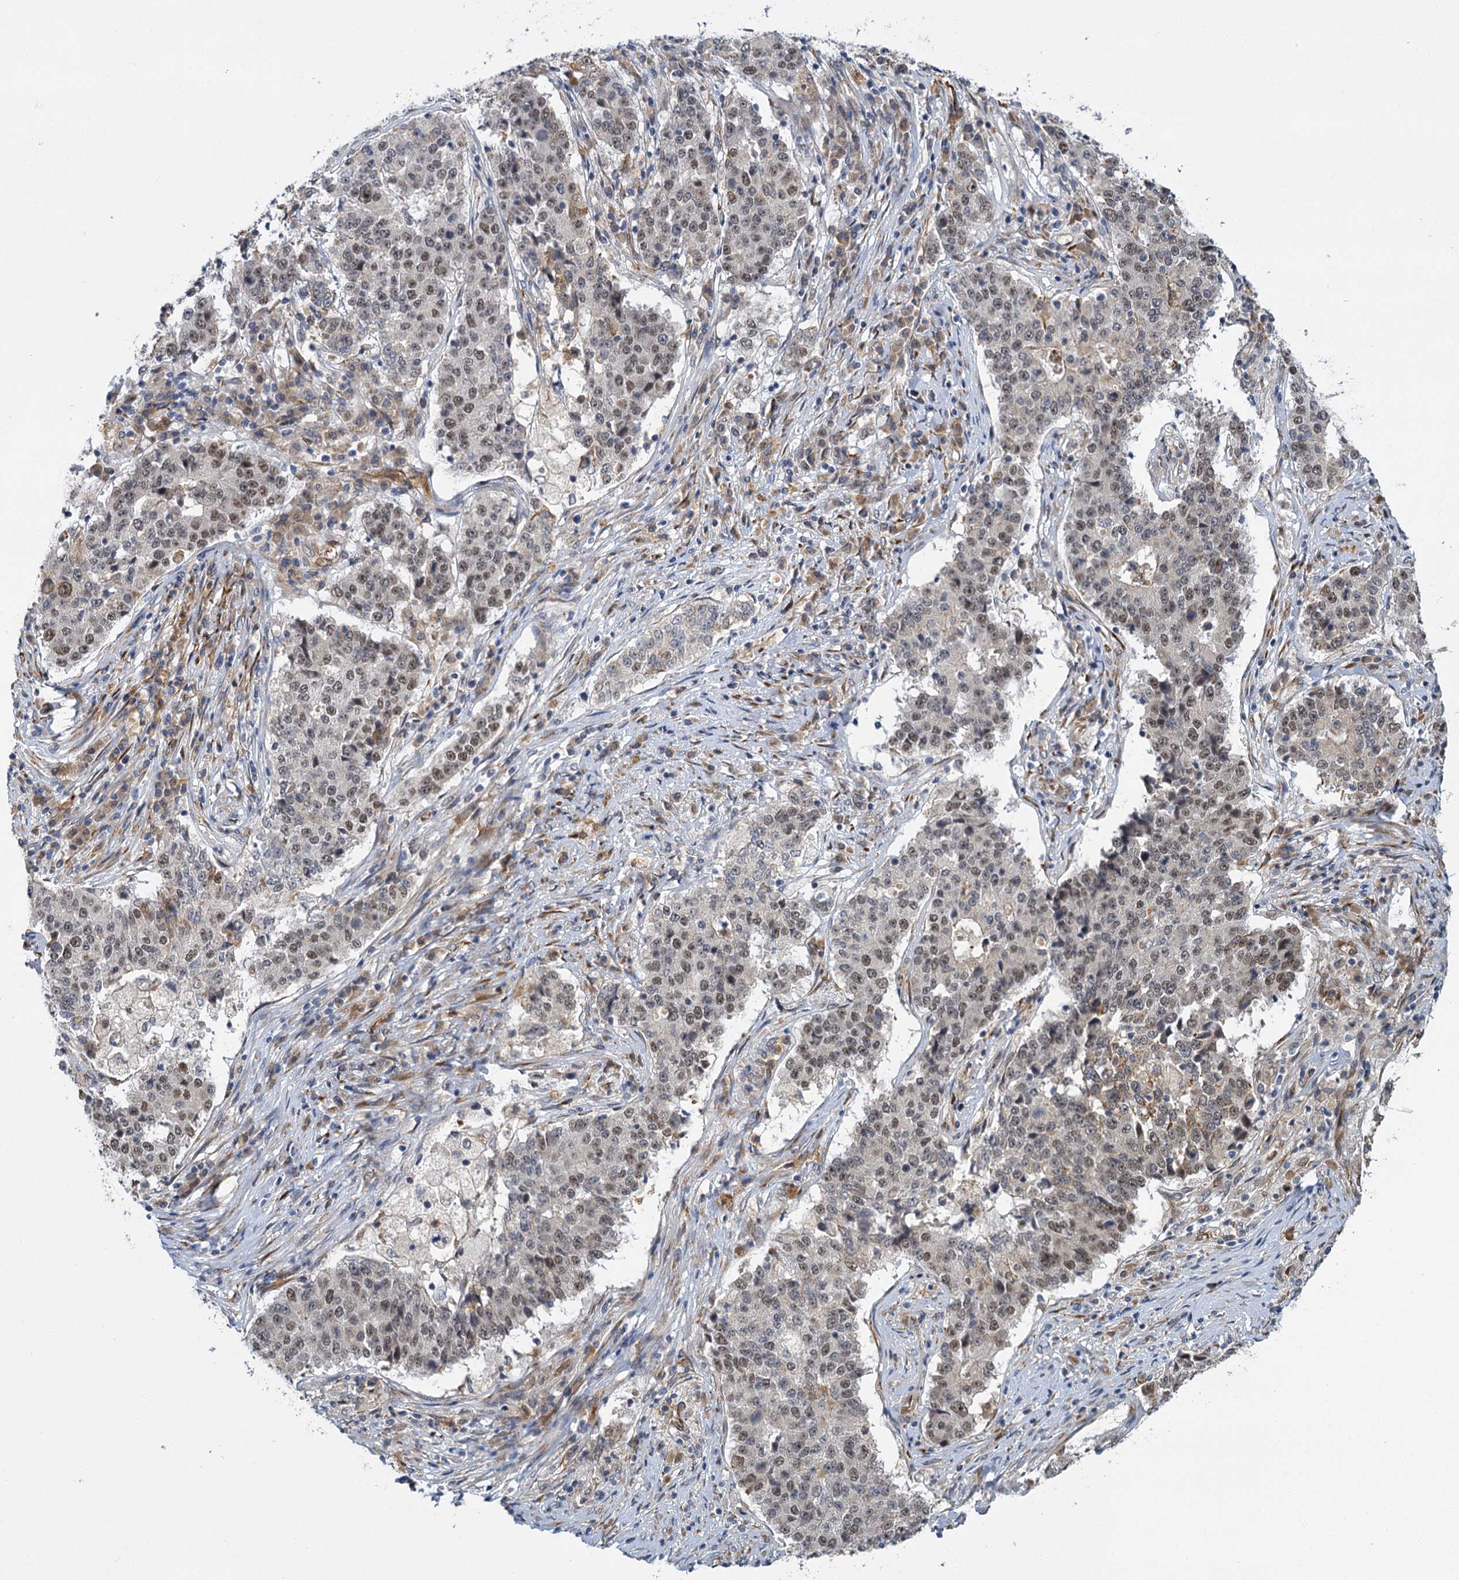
{"staining": {"intensity": "weak", "quantity": "25%-75%", "location": "nuclear"}, "tissue": "stomach cancer", "cell_type": "Tumor cells", "image_type": "cancer", "snomed": [{"axis": "morphology", "description": "Adenocarcinoma, NOS"}, {"axis": "topography", "description": "Stomach"}], "caption": "Stomach adenocarcinoma stained with a protein marker displays weak staining in tumor cells.", "gene": "APBA2", "patient": {"sex": "male", "age": 59}}